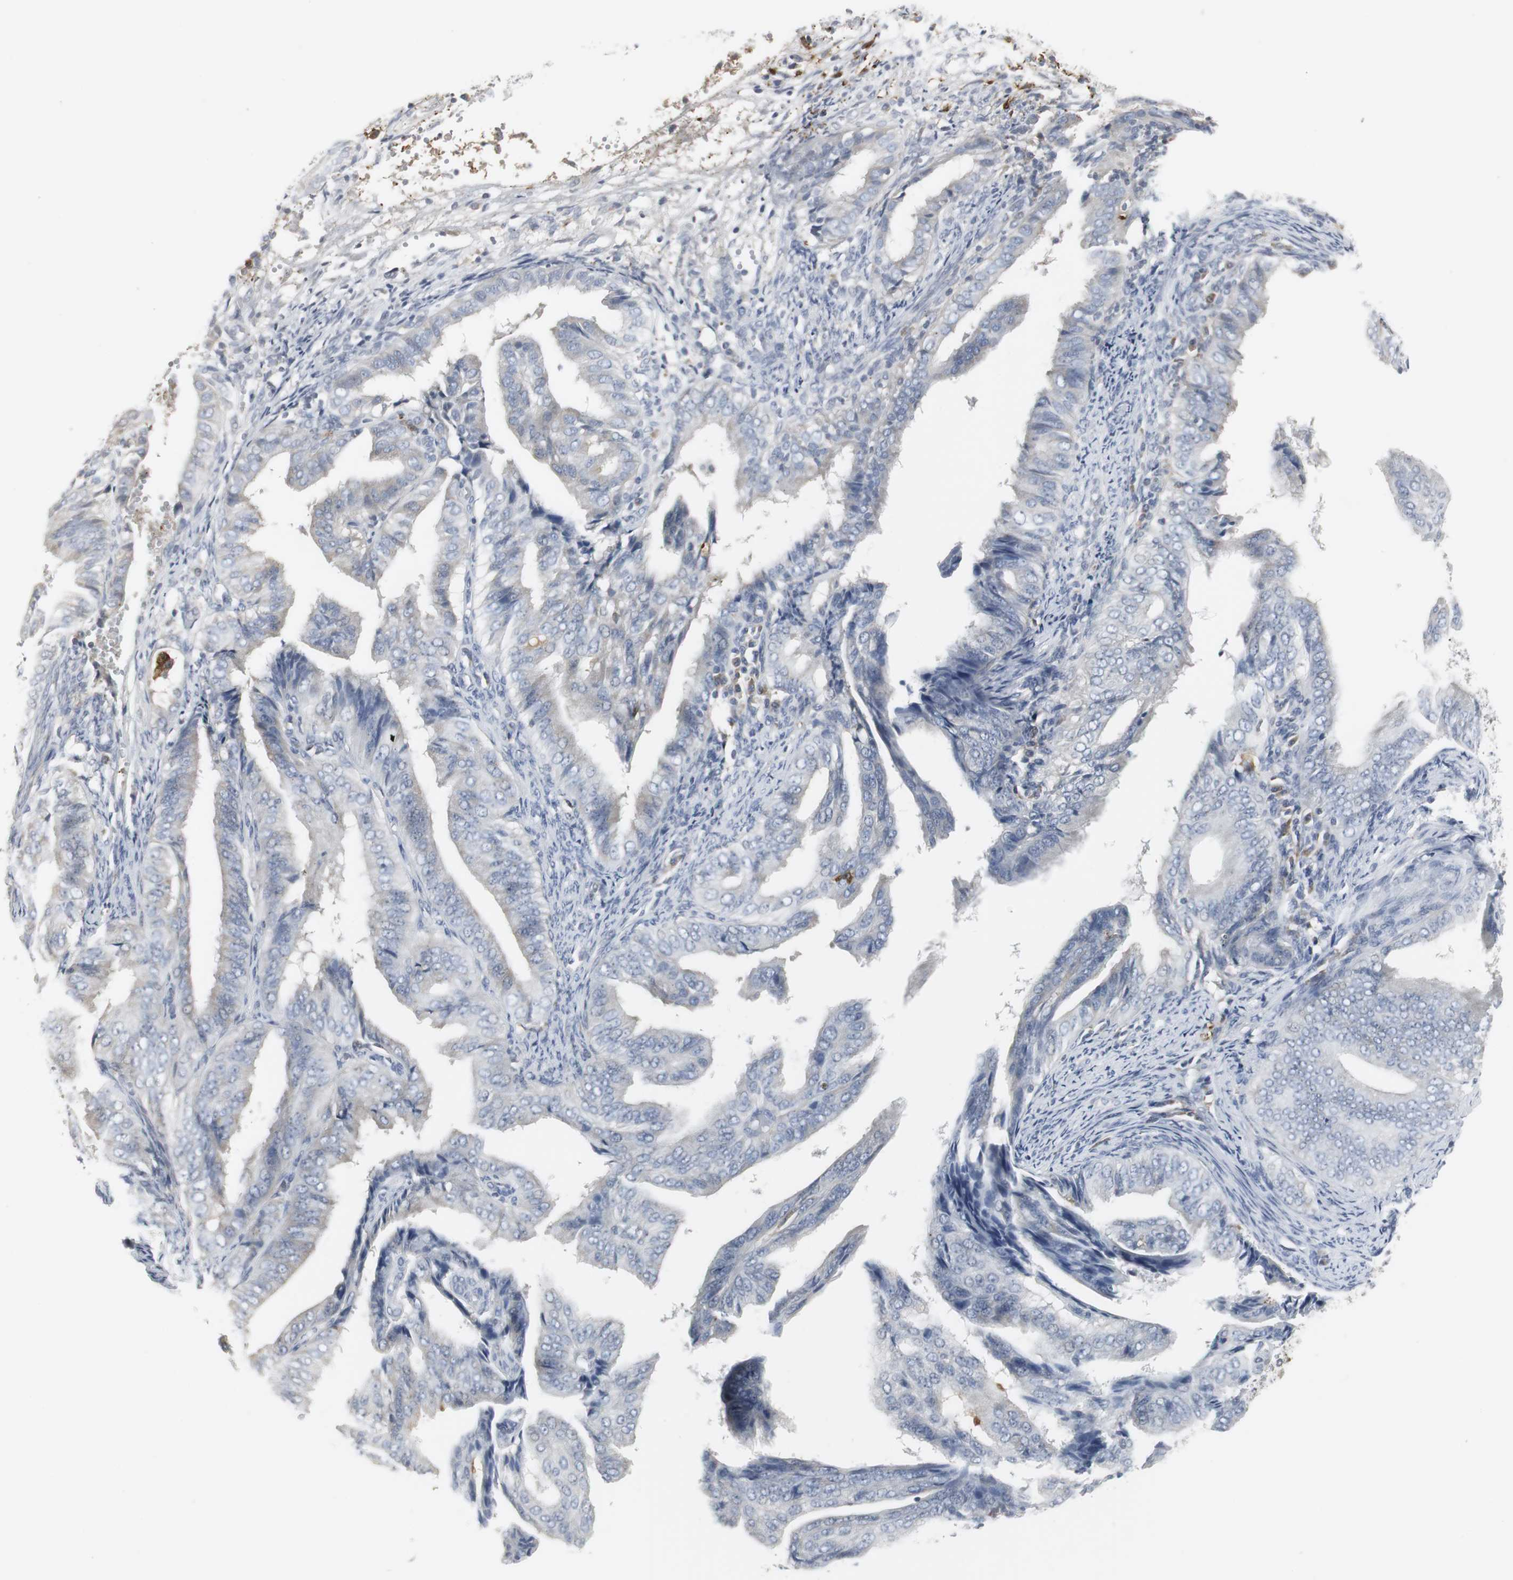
{"staining": {"intensity": "negative", "quantity": "none", "location": "none"}, "tissue": "endometrial cancer", "cell_type": "Tumor cells", "image_type": "cancer", "snomed": [{"axis": "morphology", "description": "Adenocarcinoma, NOS"}, {"axis": "topography", "description": "Endometrium"}], "caption": "Micrograph shows no significant protein positivity in tumor cells of endometrial adenocarcinoma.", "gene": "PI15", "patient": {"sex": "female", "age": 58}}